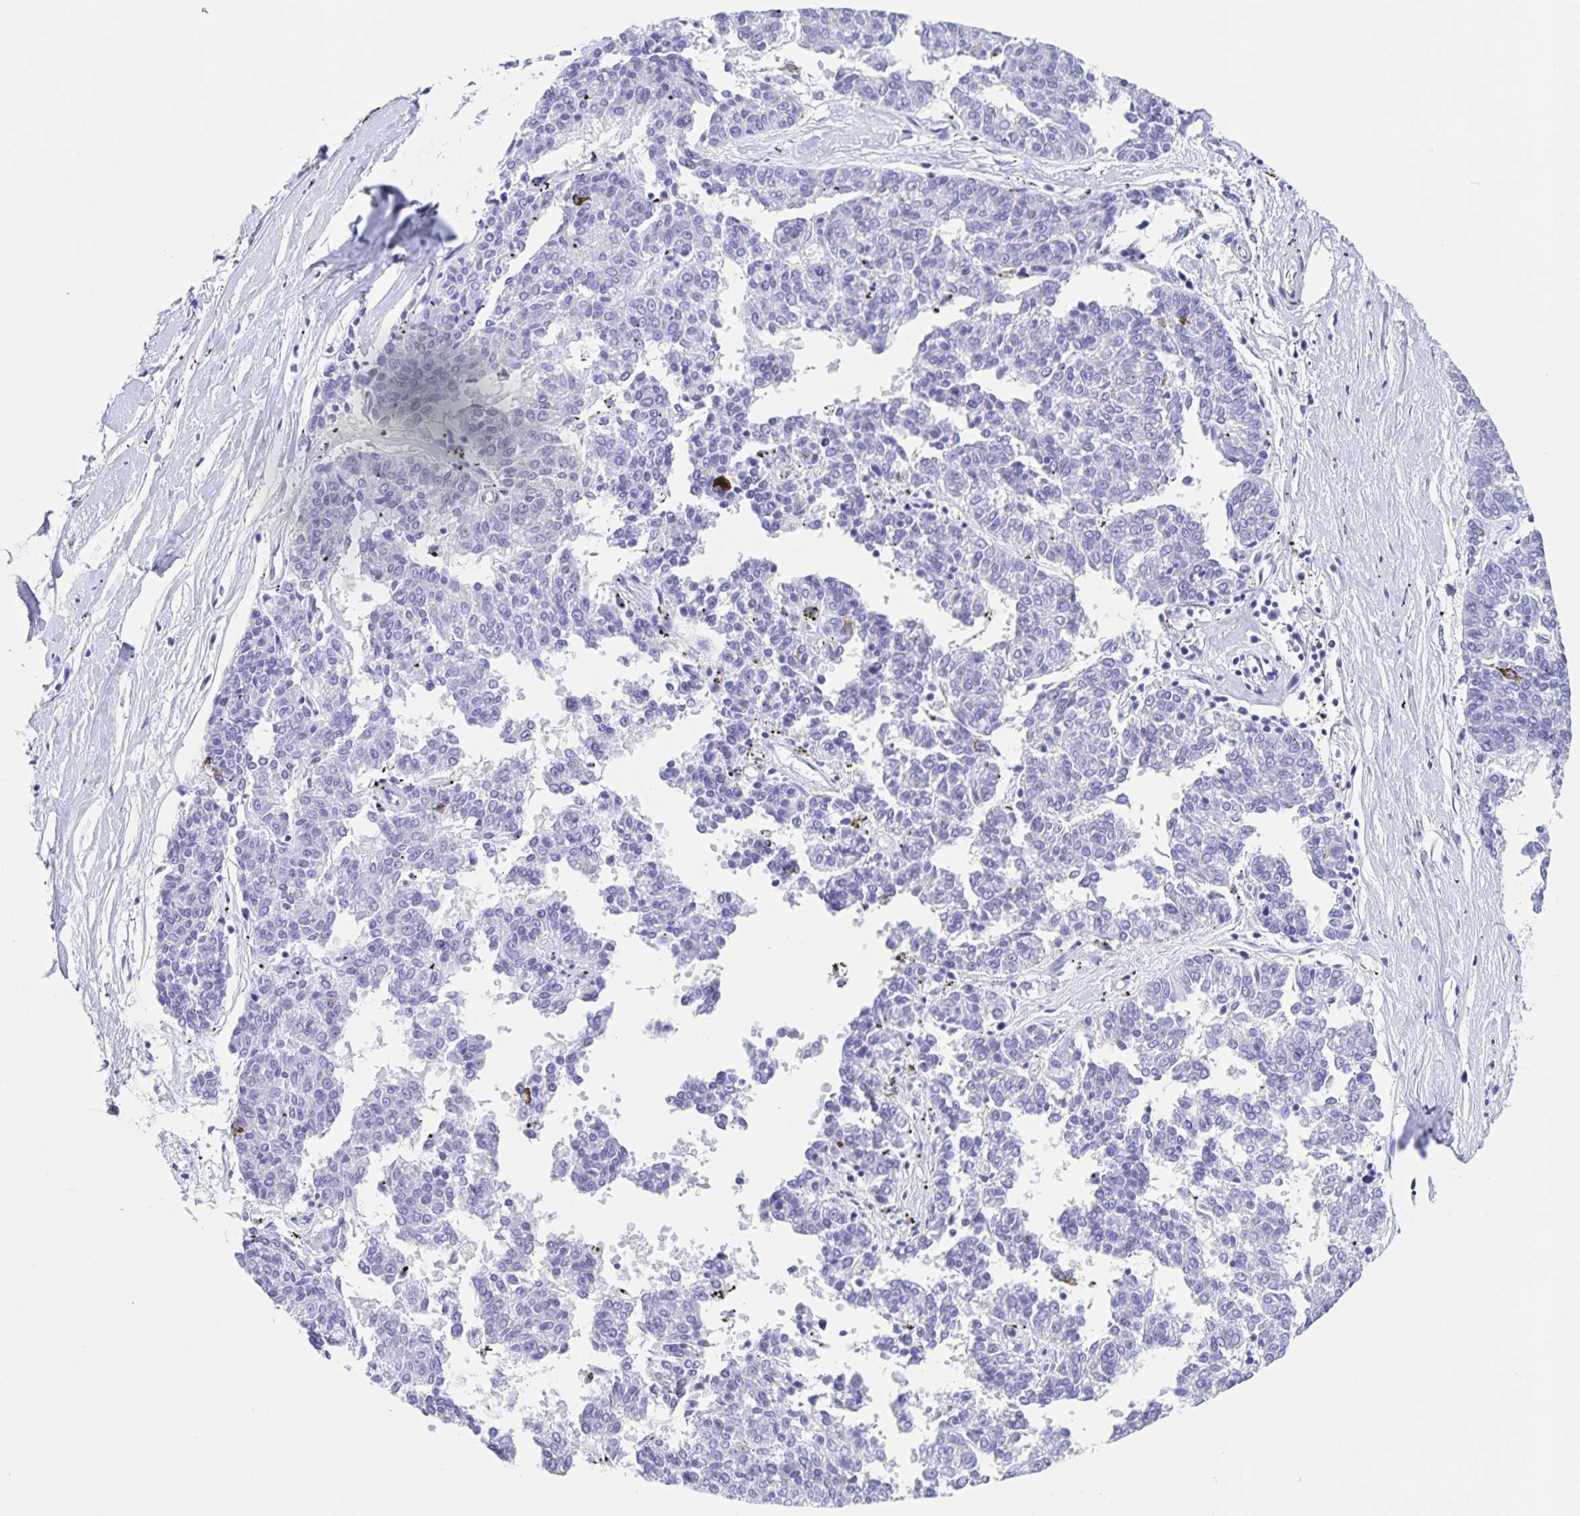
{"staining": {"intensity": "negative", "quantity": "none", "location": "none"}, "tissue": "melanoma", "cell_type": "Tumor cells", "image_type": "cancer", "snomed": [{"axis": "morphology", "description": "Malignant melanoma, NOS"}, {"axis": "topography", "description": "Skin"}], "caption": "Histopathology image shows no significant protein expression in tumor cells of melanoma.", "gene": "DMBT1", "patient": {"sex": "female", "age": 72}}